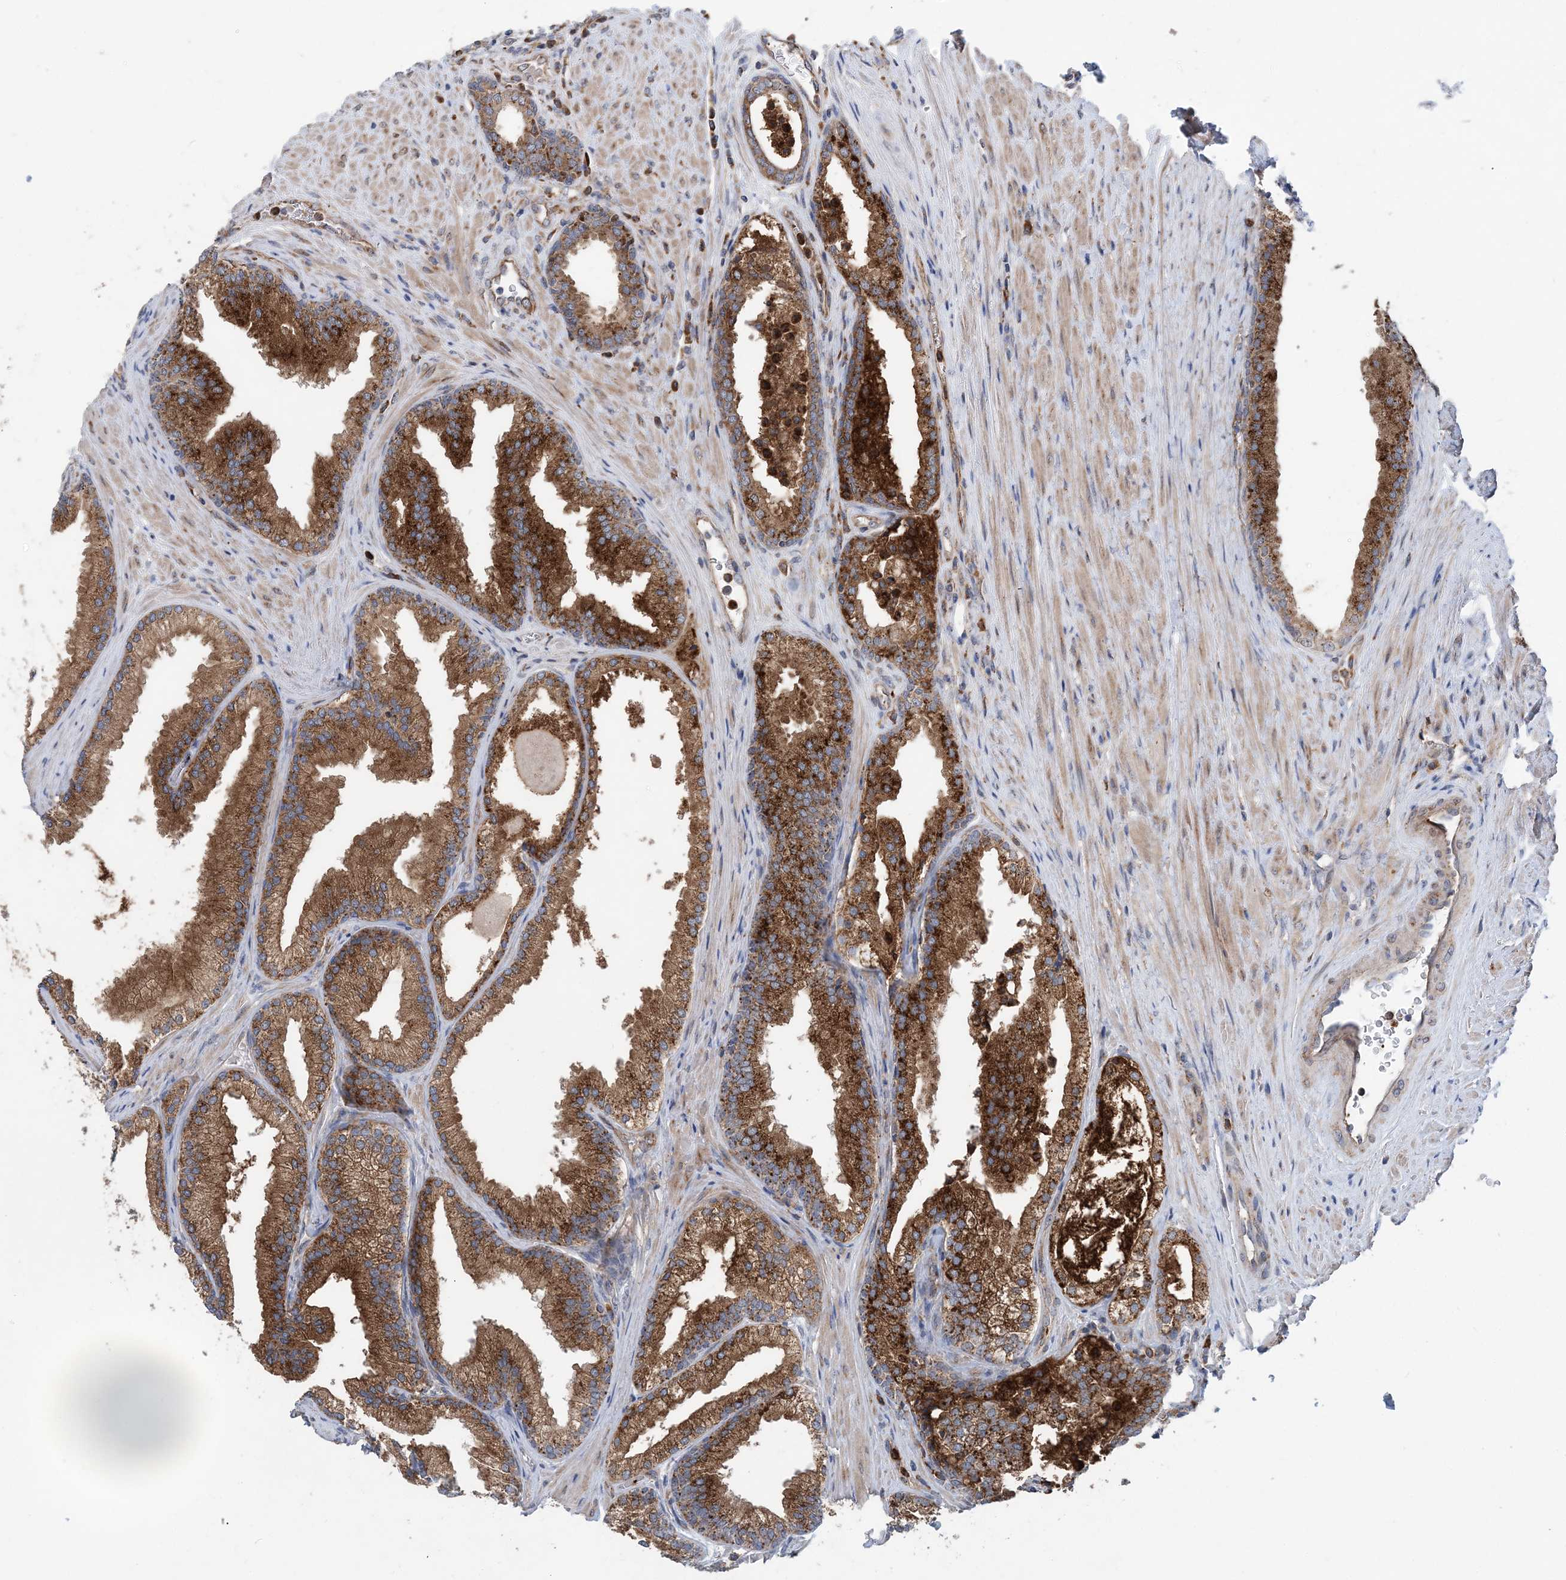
{"staining": {"intensity": "strong", "quantity": ">75%", "location": "cytoplasmic/membranous"}, "tissue": "prostate", "cell_type": "Glandular cells", "image_type": "normal", "snomed": [{"axis": "morphology", "description": "Normal tissue, NOS"}, {"axis": "topography", "description": "Prostate"}], "caption": "Immunohistochemical staining of unremarkable prostate displays high levels of strong cytoplasmic/membranous staining in approximately >75% of glandular cells. (Stains: DAB in brown, nuclei in blue, Microscopy: brightfield microscopy at high magnification).", "gene": "PTTG1IP", "patient": {"sex": "male", "age": 76}}